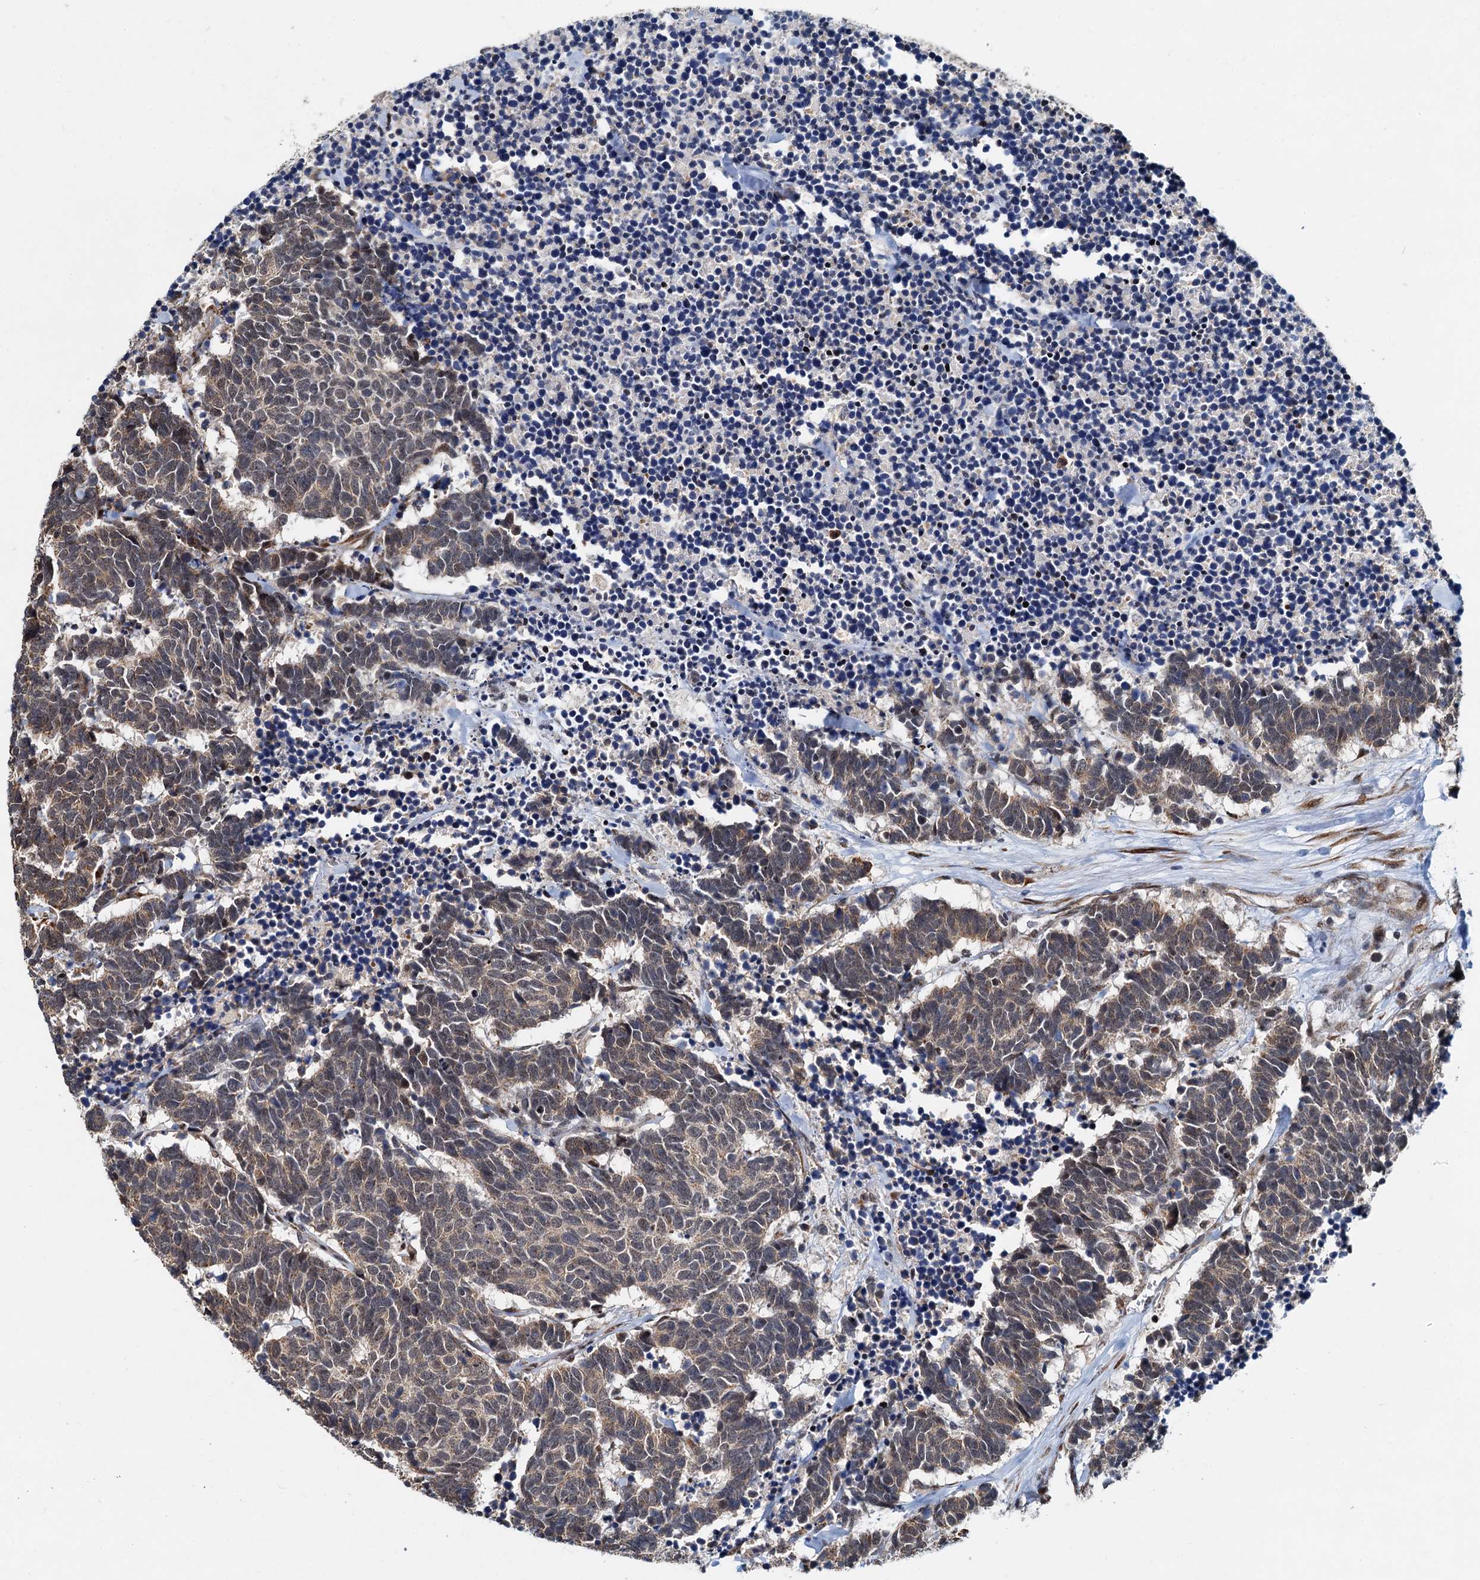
{"staining": {"intensity": "moderate", "quantity": ">75%", "location": "cytoplasmic/membranous"}, "tissue": "carcinoid", "cell_type": "Tumor cells", "image_type": "cancer", "snomed": [{"axis": "morphology", "description": "Carcinoma, NOS"}, {"axis": "morphology", "description": "Carcinoid, malignant, NOS"}, {"axis": "topography", "description": "Urinary bladder"}], "caption": "Carcinoma stained with DAB IHC exhibits medium levels of moderate cytoplasmic/membranous staining in about >75% of tumor cells.", "gene": "DNAJC21", "patient": {"sex": "male", "age": 57}}